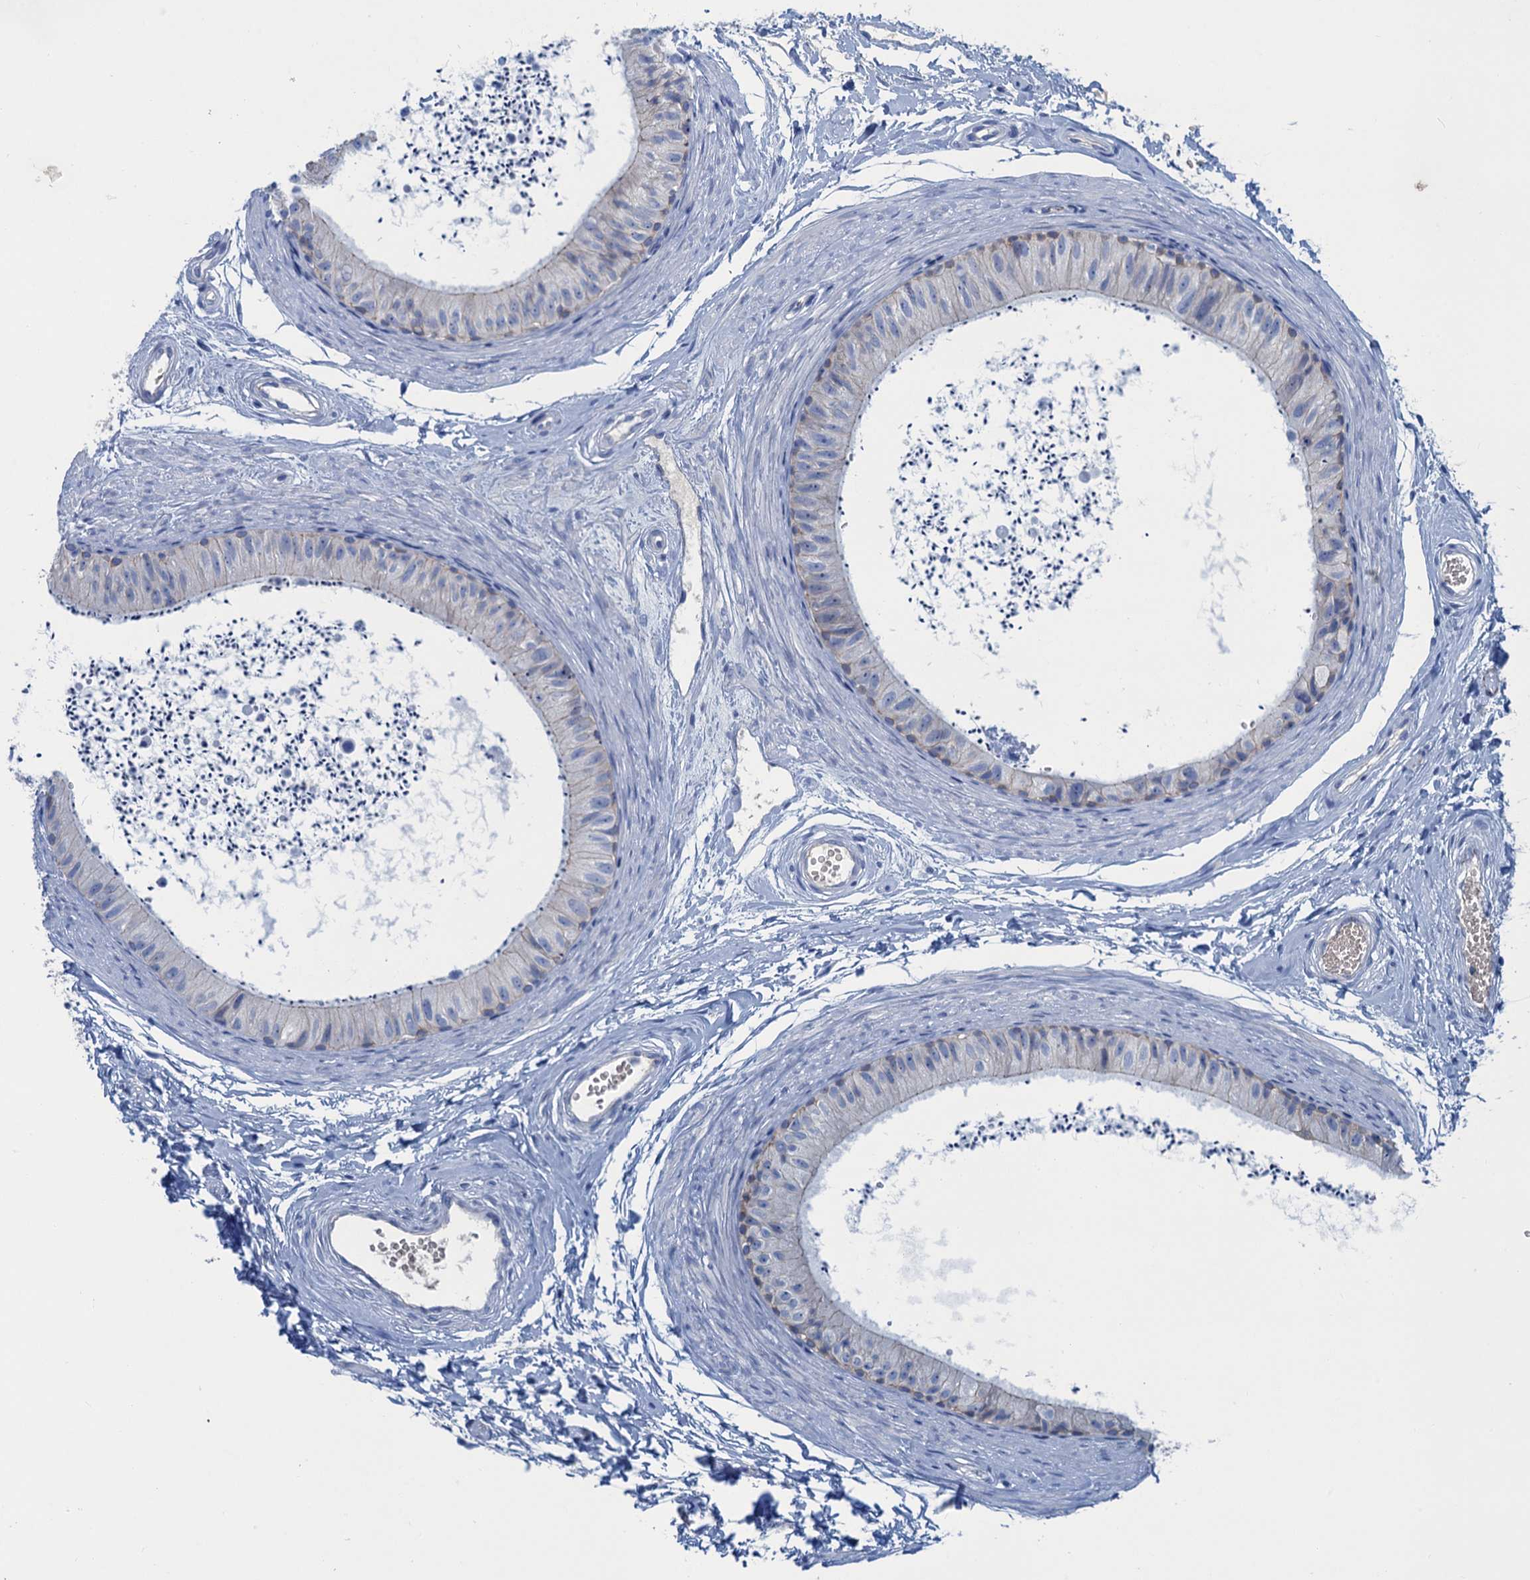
{"staining": {"intensity": "negative", "quantity": "none", "location": "none"}, "tissue": "epididymis", "cell_type": "Glandular cells", "image_type": "normal", "snomed": [{"axis": "morphology", "description": "Normal tissue, NOS"}, {"axis": "topography", "description": "Epididymis"}], "caption": "The image exhibits no staining of glandular cells in normal epididymis. Brightfield microscopy of immunohistochemistry stained with DAB (3,3'-diaminobenzidine) (brown) and hematoxylin (blue), captured at high magnification.", "gene": "MYADML2", "patient": {"sex": "male", "age": 56}}